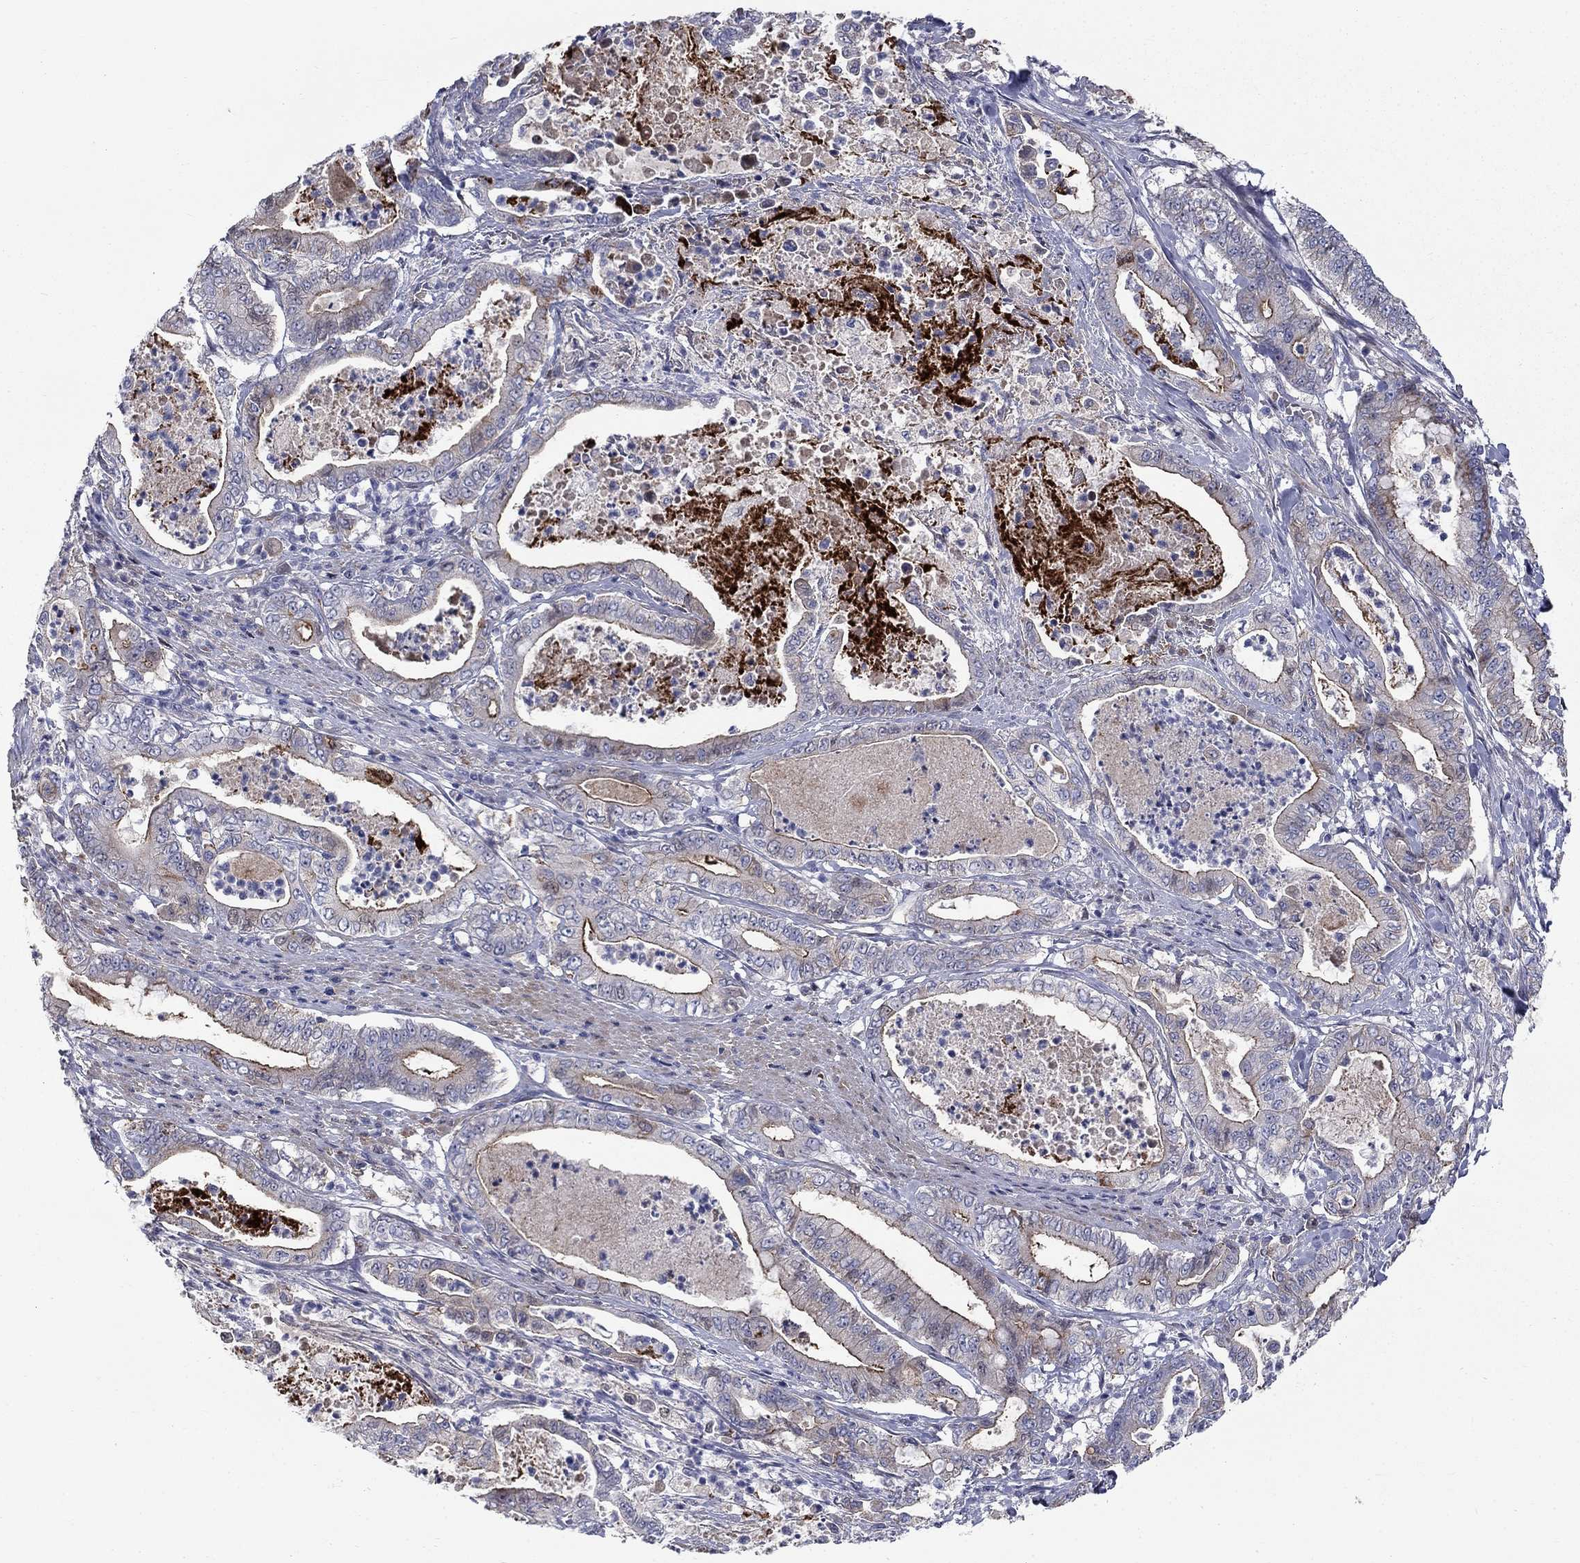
{"staining": {"intensity": "strong", "quantity": "<25%", "location": "cytoplasmic/membranous"}, "tissue": "pancreatic cancer", "cell_type": "Tumor cells", "image_type": "cancer", "snomed": [{"axis": "morphology", "description": "Adenocarcinoma, NOS"}, {"axis": "topography", "description": "Pancreas"}], "caption": "Human pancreatic cancer stained with a protein marker displays strong staining in tumor cells.", "gene": "SLC1A1", "patient": {"sex": "male", "age": 71}}